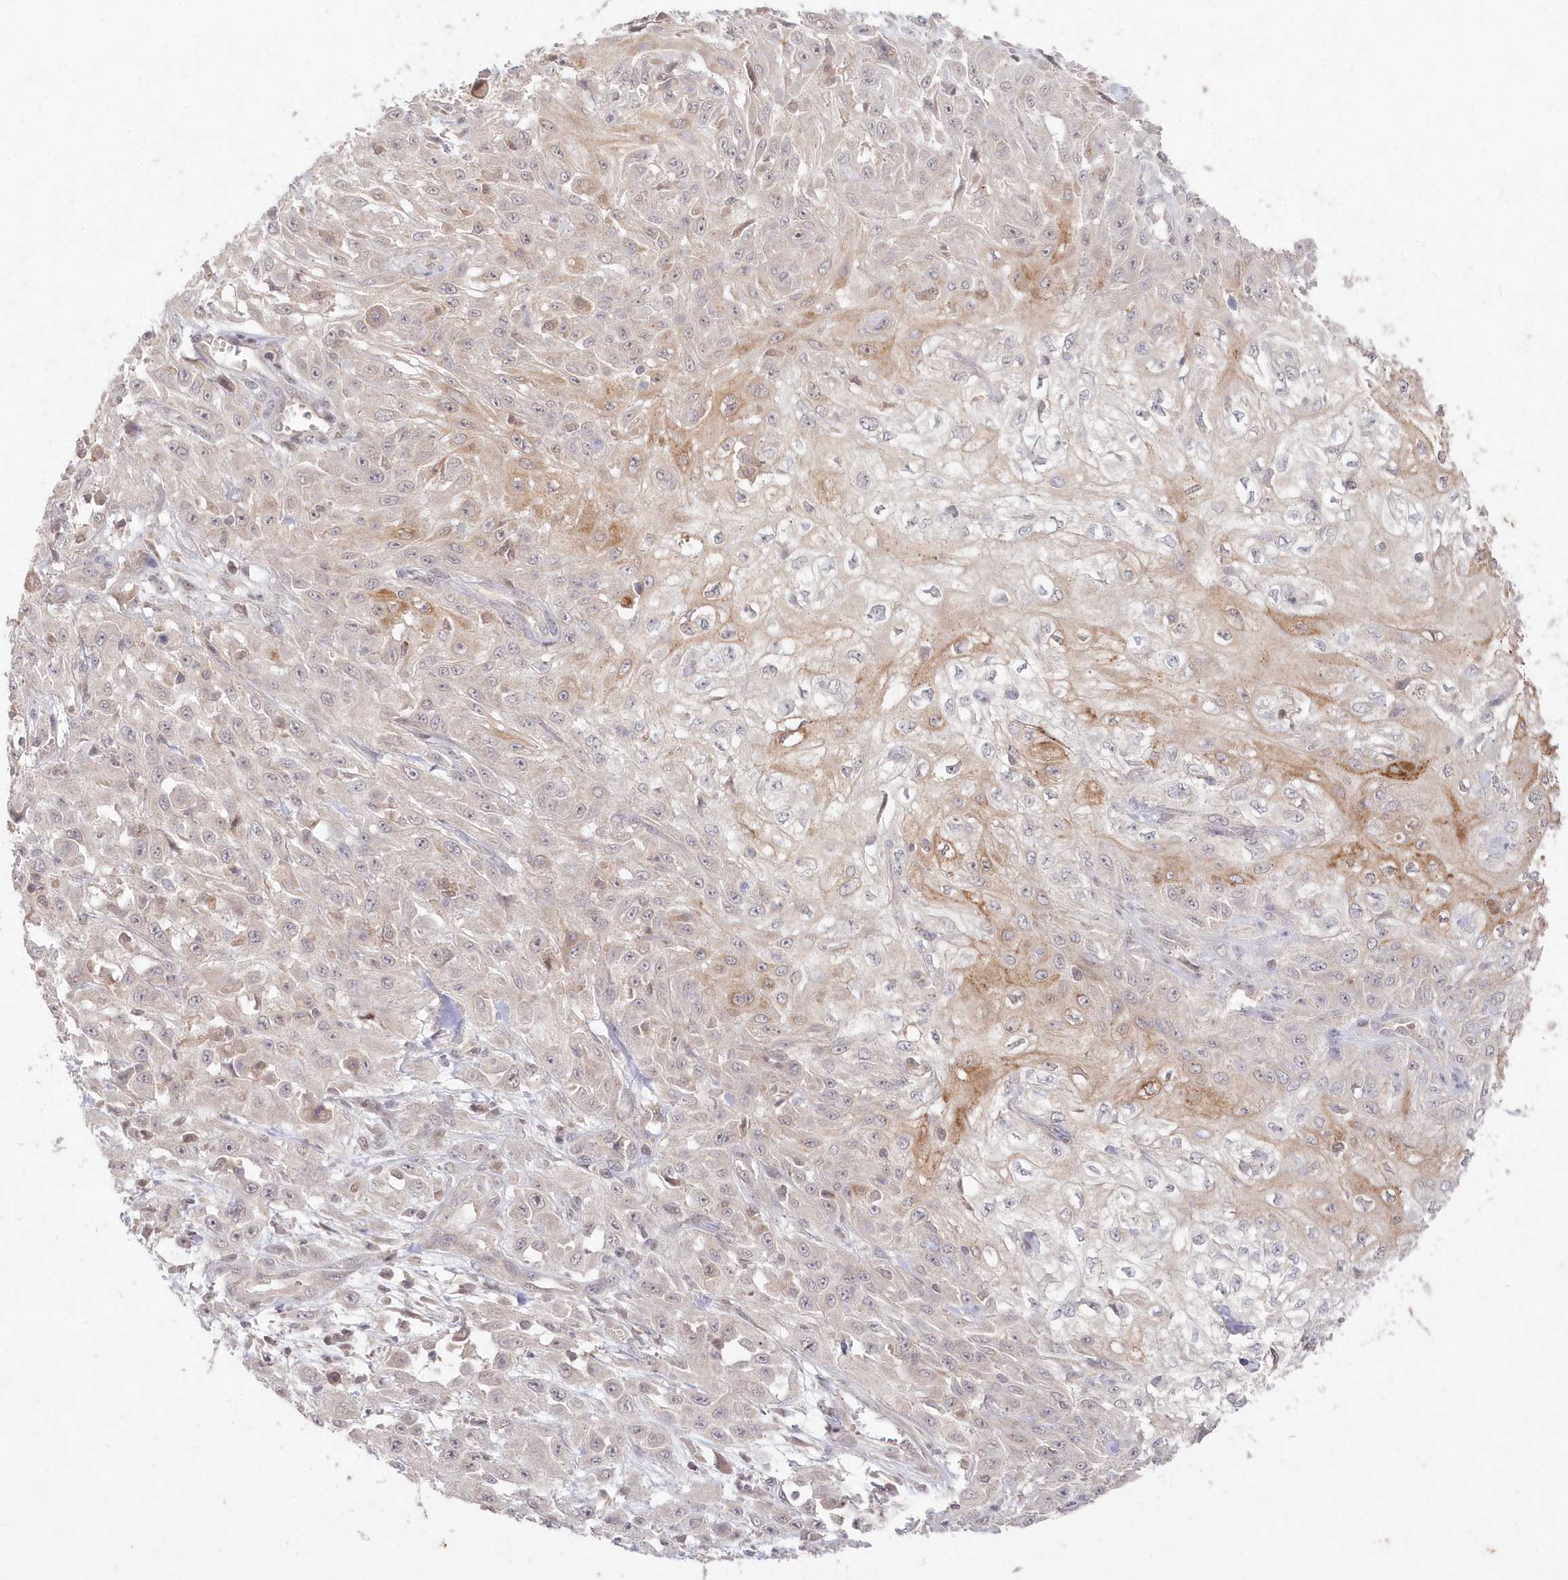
{"staining": {"intensity": "moderate", "quantity": "<25%", "location": "cytoplasmic/membranous"}, "tissue": "skin cancer", "cell_type": "Tumor cells", "image_type": "cancer", "snomed": [{"axis": "morphology", "description": "Squamous cell carcinoma, NOS"}, {"axis": "morphology", "description": "Squamous cell carcinoma, metastatic, NOS"}, {"axis": "topography", "description": "Skin"}, {"axis": "topography", "description": "Lymph node"}], "caption": "Skin cancer stained for a protein reveals moderate cytoplasmic/membranous positivity in tumor cells.", "gene": "ASCC1", "patient": {"sex": "male", "age": 75}}